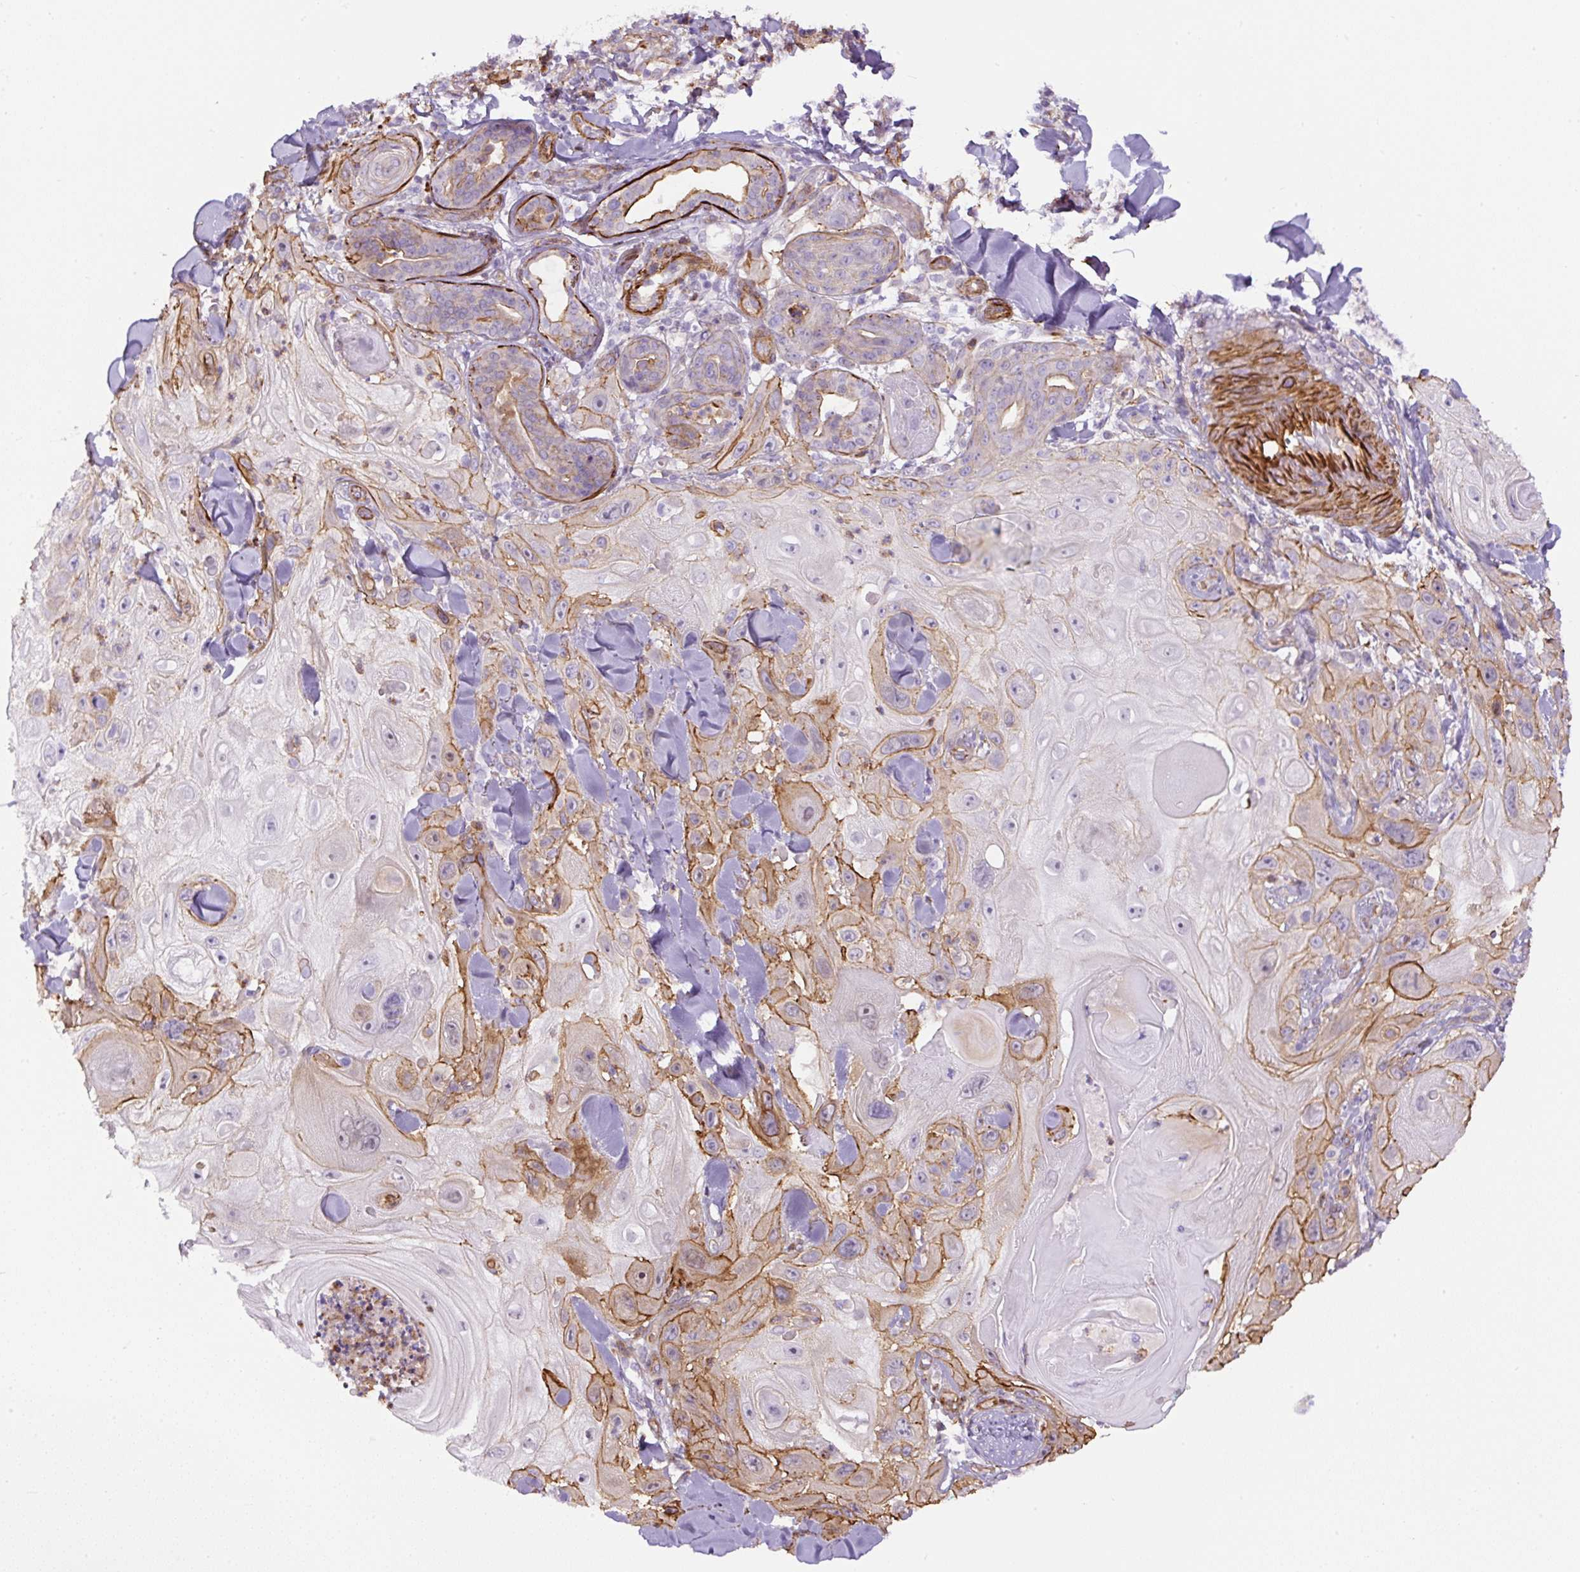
{"staining": {"intensity": "moderate", "quantity": "<25%", "location": "cytoplasmic/membranous"}, "tissue": "skin cancer", "cell_type": "Tumor cells", "image_type": "cancer", "snomed": [{"axis": "morphology", "description": "Normal tissue, NOS"}, {"axis": "morphology", "description": "Squamous cell carcinoma, NOS"}, {"axis": "topography", "description": "Skin"}], "caption": "Protein staining of skin cancer (squamous cell carcinoma) tissue shows moderate cytoplasmic/membranous expression in about <25% of tumor cells. (brown staining indicates protein expression, while blue staining denotes nuclei).", "gene": "B3GALT5", "patient": {"sex": "male", "age": 72}}